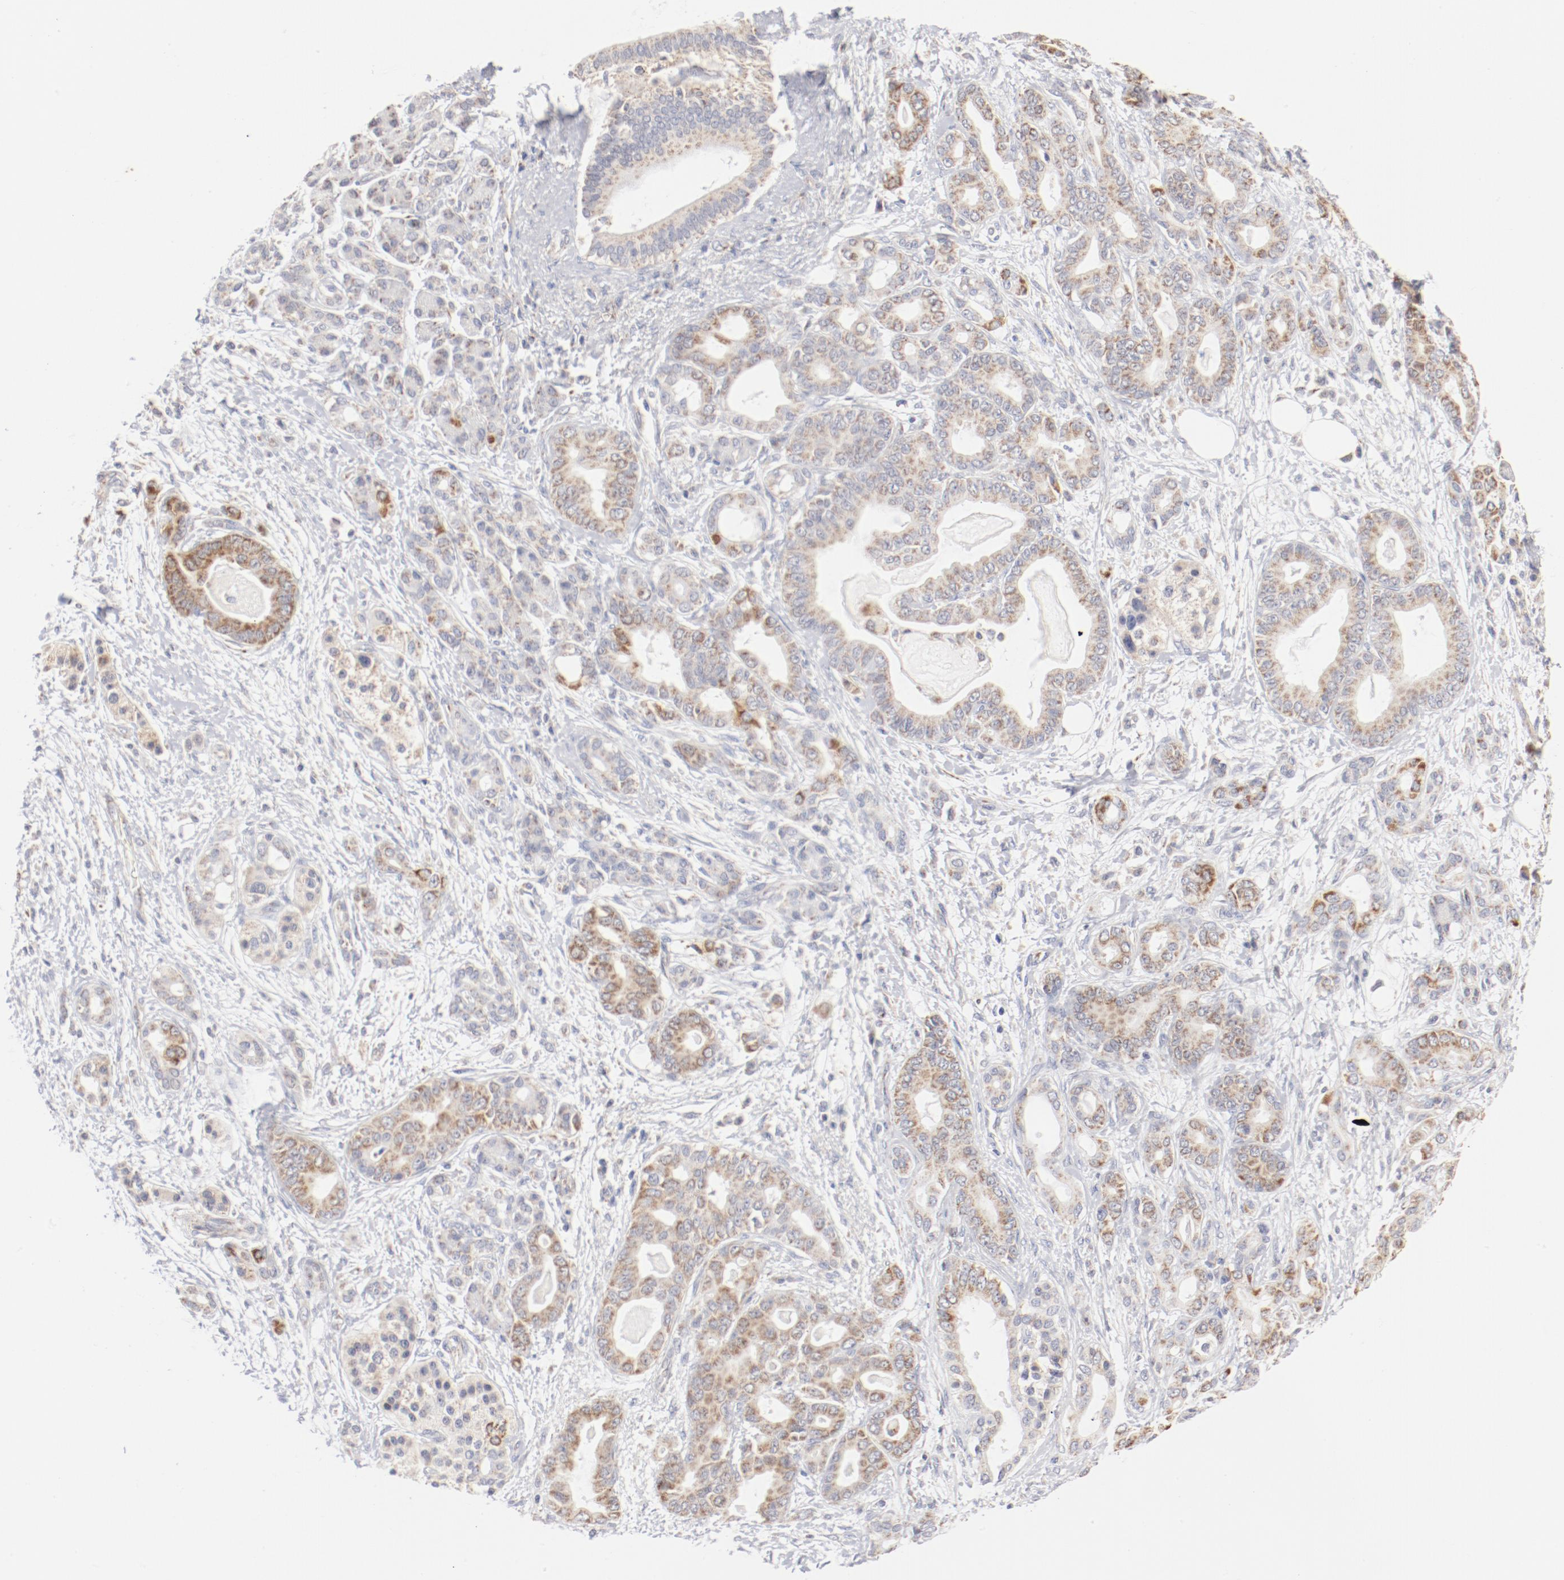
{"staining": {"intensity": "moderate", "quantity": ">75%", "location": "cytoplasmic/membranous"}, "tissue": "pancreatic cancer", "cell_type": "Tumor cells", "image_type": "cancer", "snomed": [{"axis": "morphology", "description": "Adenocarcinoma, NOS"}, {"axis": "topography", "description": "Pancreas"}], "caption": "Brown immunohistochemical staining in human pancreatic cancer (adenocarcinoma) exhibits moderate cytoplasmic/membranous expression in about >75% of tumor cells.", "gene": "MRPL58", "patient": {"sex": "male", "age": 63}}